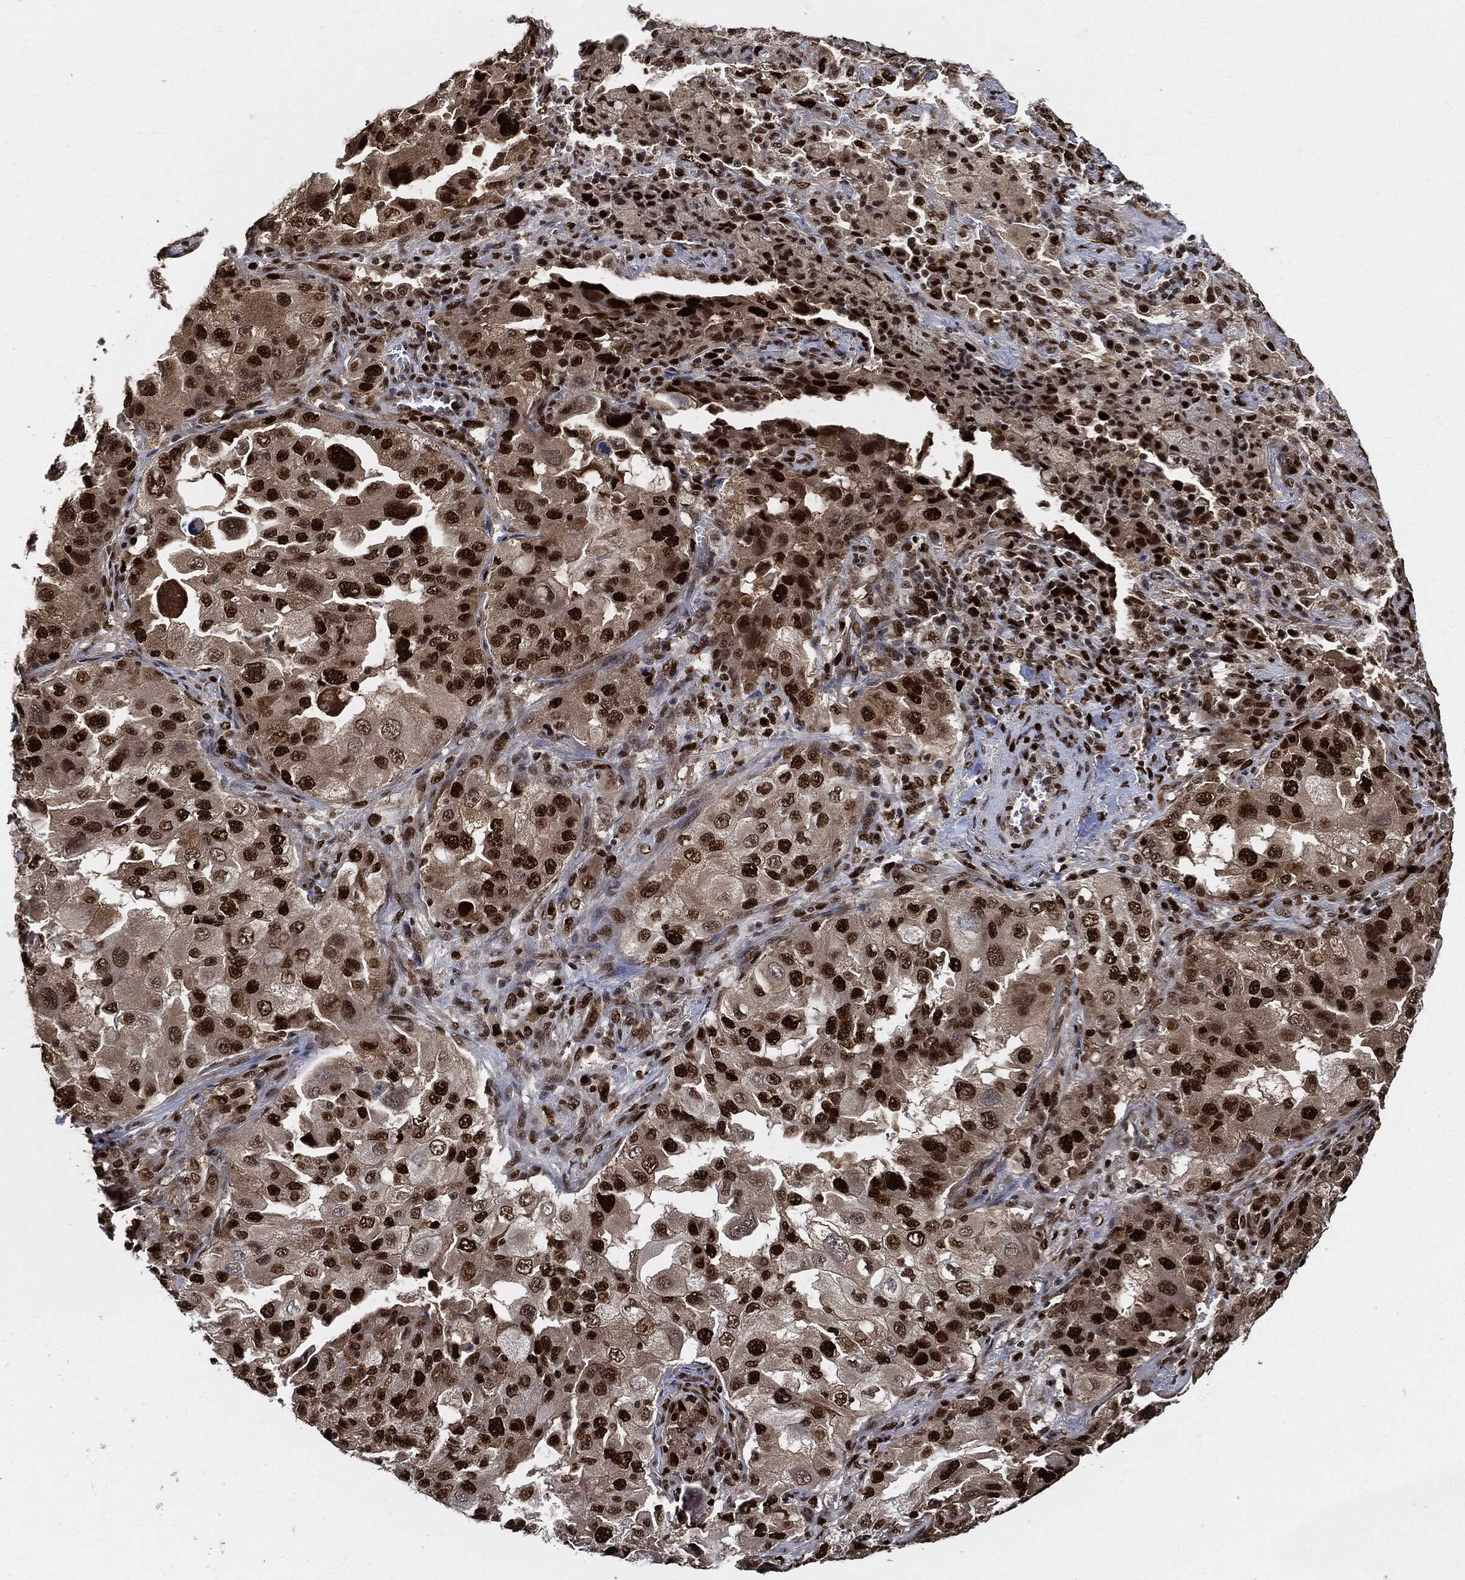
{"staining": {"intensity": "strong", "quantity": ">75%", "location": "nuclear"}, "tissue": "lung cancer", "cell_type": "Tumor cells", "image_type": "cancer", "snomed": [{"axis": "morphology", "description": "Adenocarcinoma, NOS"}, {"axis": "topography", "description": "Lung"}], "caption": "A high amount of strong nuclear positivity is present in approximately >75% of tumor cells in lung cancer tissue.", "gene": "PCNA", "patient": {"sex": "female", "age": 61}}